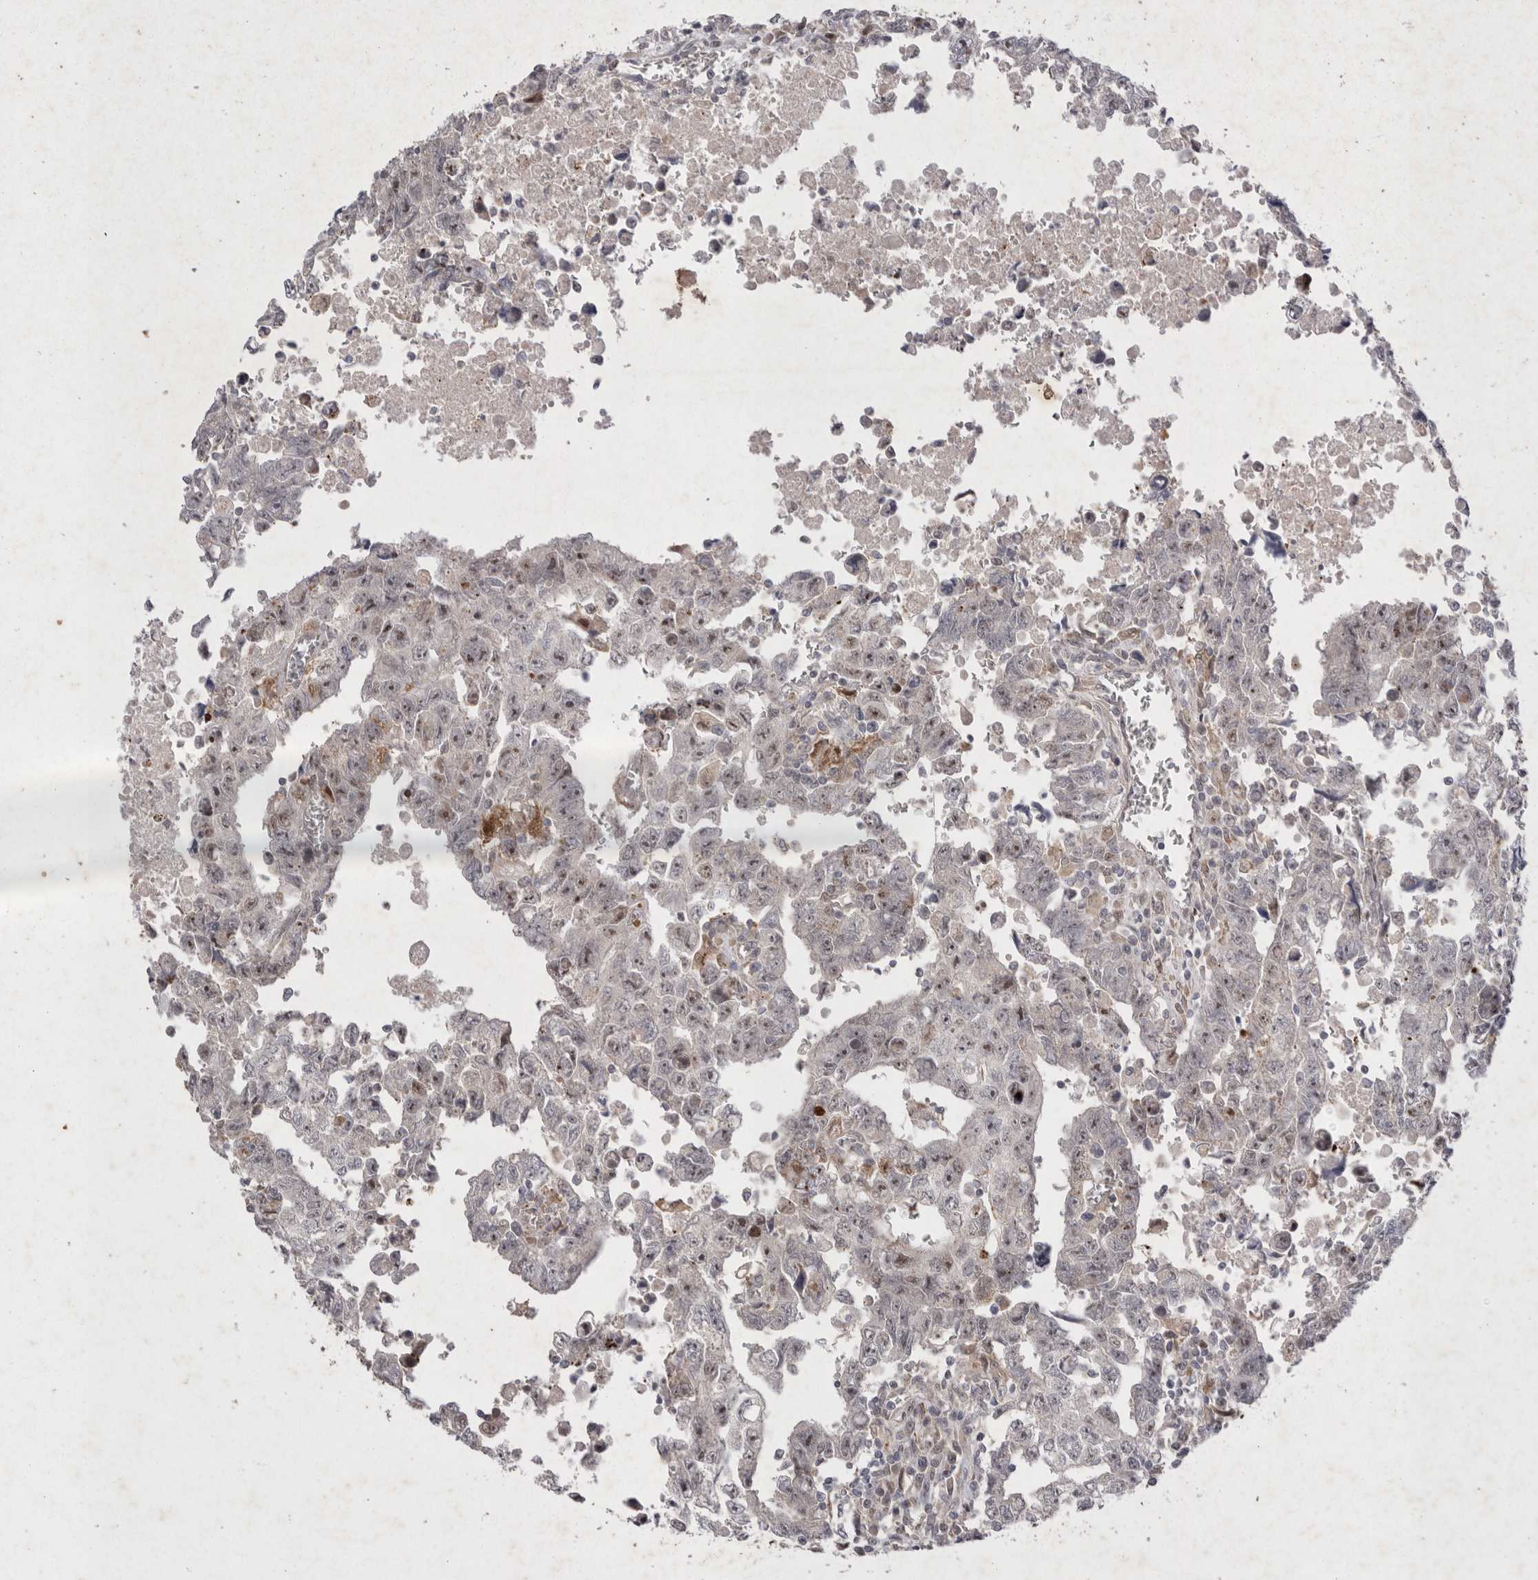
{"staining": {"intensity": "weak", "quantity": ">75%", "location": "nuclear"}, "tissue": "testis cancer", "cell_type": "Tumor cells", "image_type": "cancer", "snomed": [{"axis": "morphology", "description": "Carcinoma, Embryonal, NOS"}, {"axis": "topography", "description": "Testis"}], "caption": "The immunohistochemical stain labels weak nuclear expression in tumor cells of embryonal carcinoma (testis) tissue.", "gene": "STK11", "patient": {"sex": "male", "age": 28}}